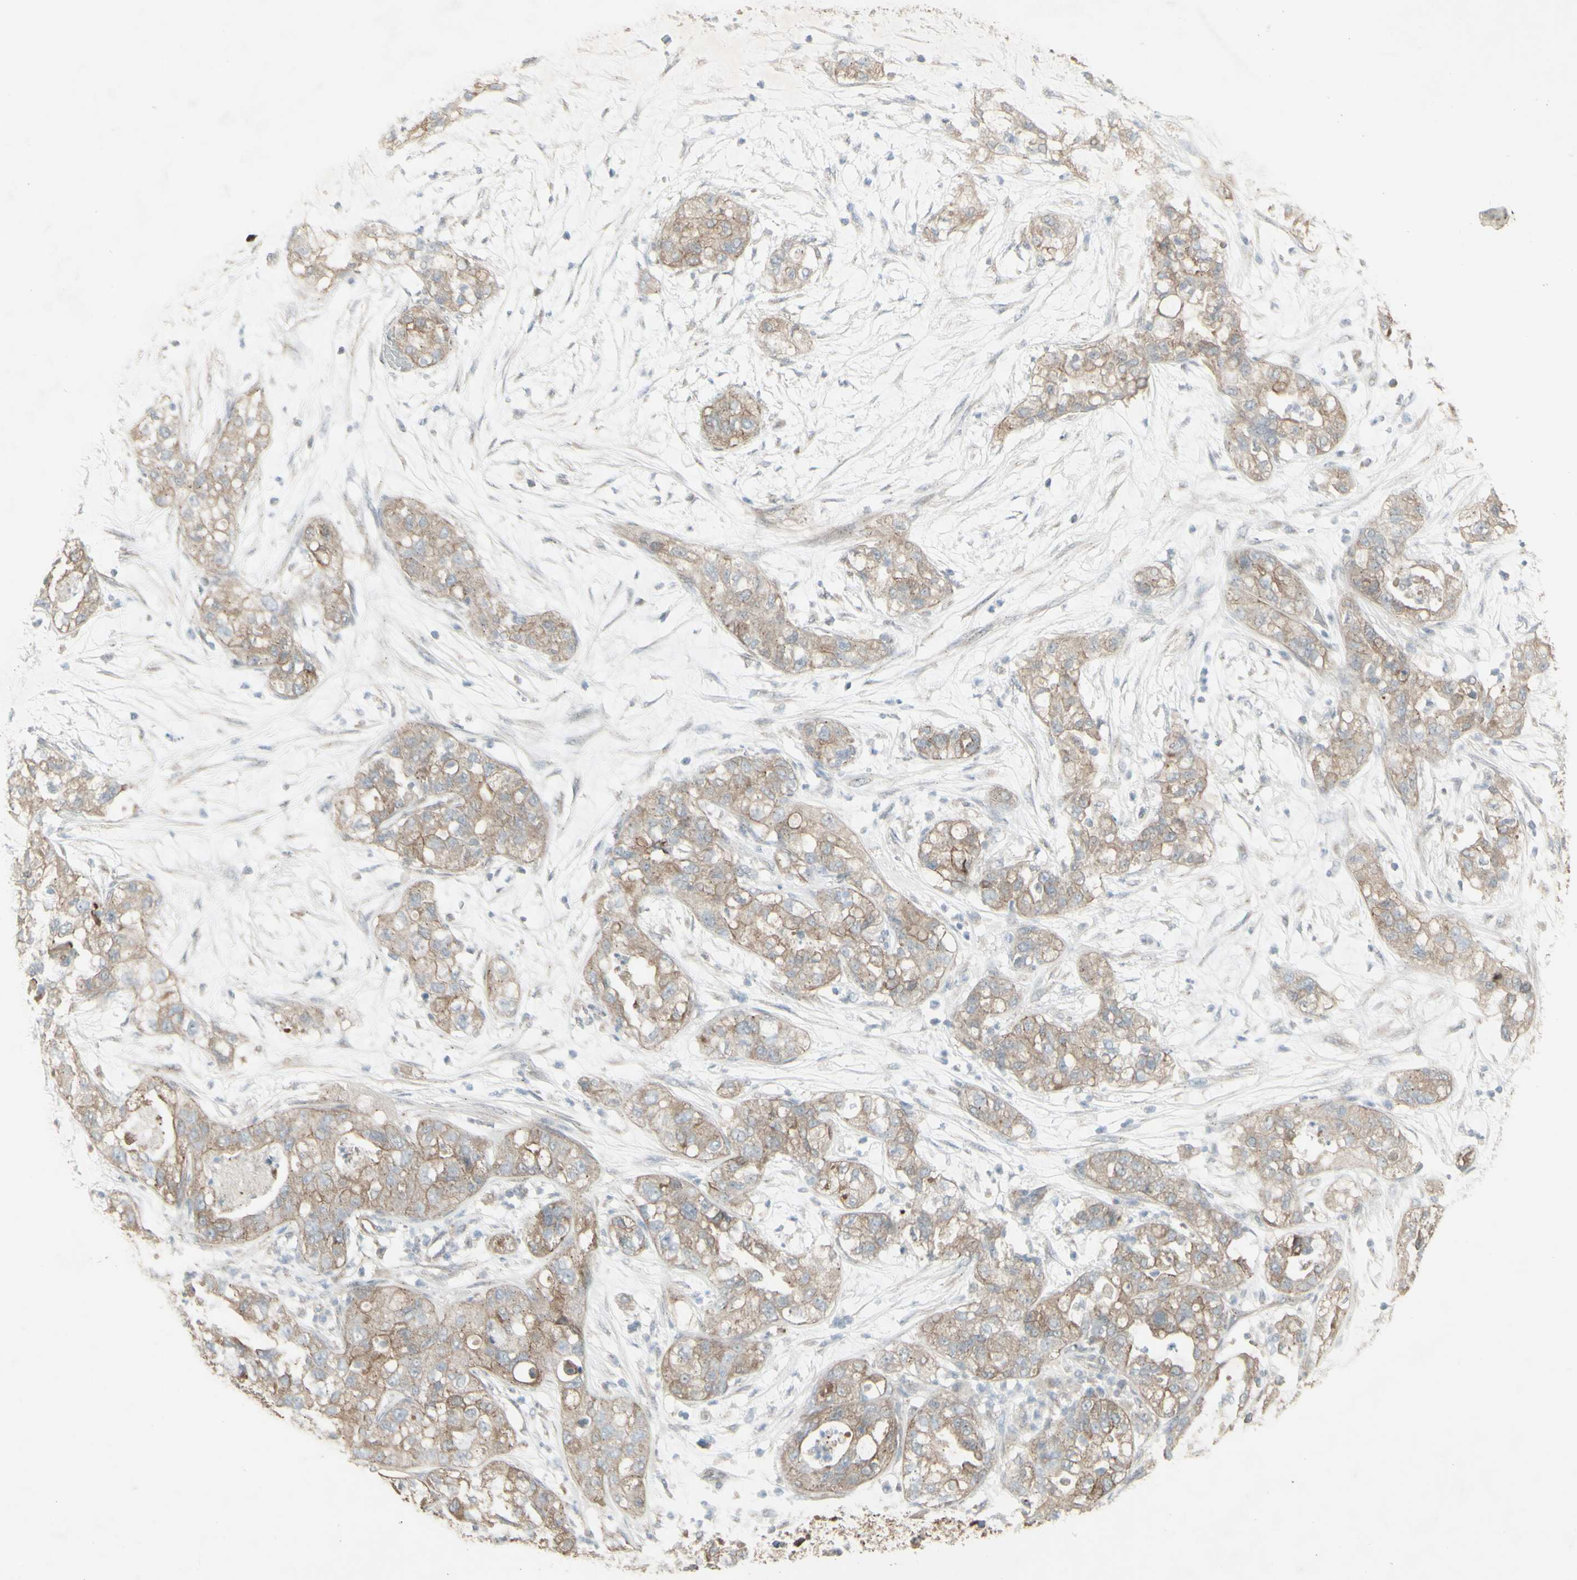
{"staining": {"intensity": "weak", "quantity": ">75%", "location": "cytoplasmic/membranous"}, "tissue": "pancreatic cancer", "cell_type": "Tumor cells", "image_type": "cancer", "snomed": [{"axis": "morphology", "description": "Adenocarcinoma, NOS"}, {"axis": "topography", "description": "Pancreas"}], "caption": "IHC image of neoplastic tissue: pancreatic cancer (adenocarcinoma) stained using immunohistochemistry (IHC) exhibits low levels of weak protein expression localized specifically in the cytoplasmic/membranous of tumor cells, appearing as a cytoplasmic/membranous brown color.", "gene": "FXYD3", "patient": {"sex": "female", "age": 78}}